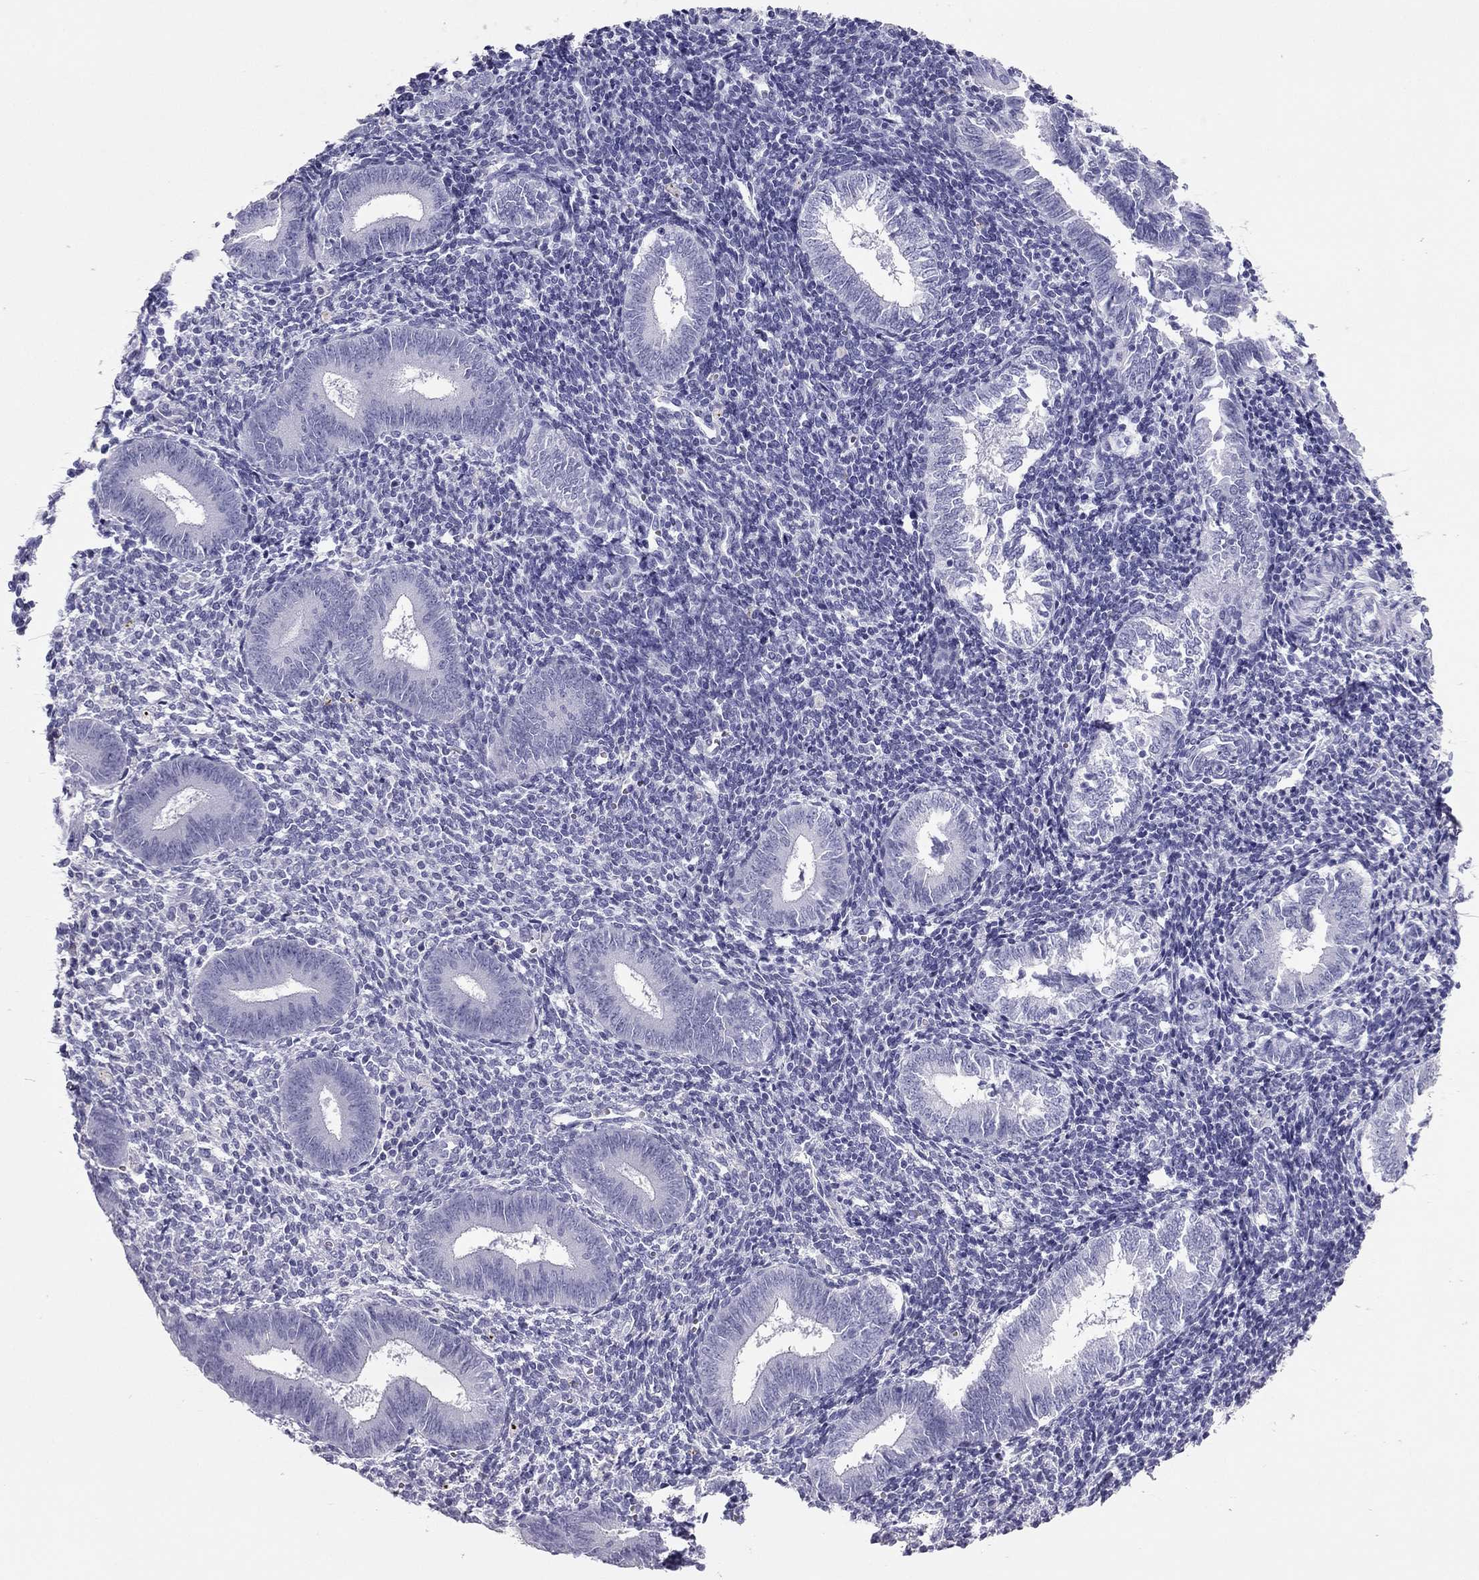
{"staining": {"intensity": "negative", "quantity": "none", "location": "none"}, "tissue": "endometrium", "cell_type": "Cells in endometrial stroma", "image_type": "normal", "snomed": [{"axis": "morphology", "description": "Normal tissue, NOS"}, {"axis": "topography", "description": "Endometrium"}], "caption": "This is an immunohistochemistry histopathology image of normal human endometrium. There is no staining in cells in endometrial stroma.", "gene": "PDE6A", "patient": {"sex": "female", "age": 25}}